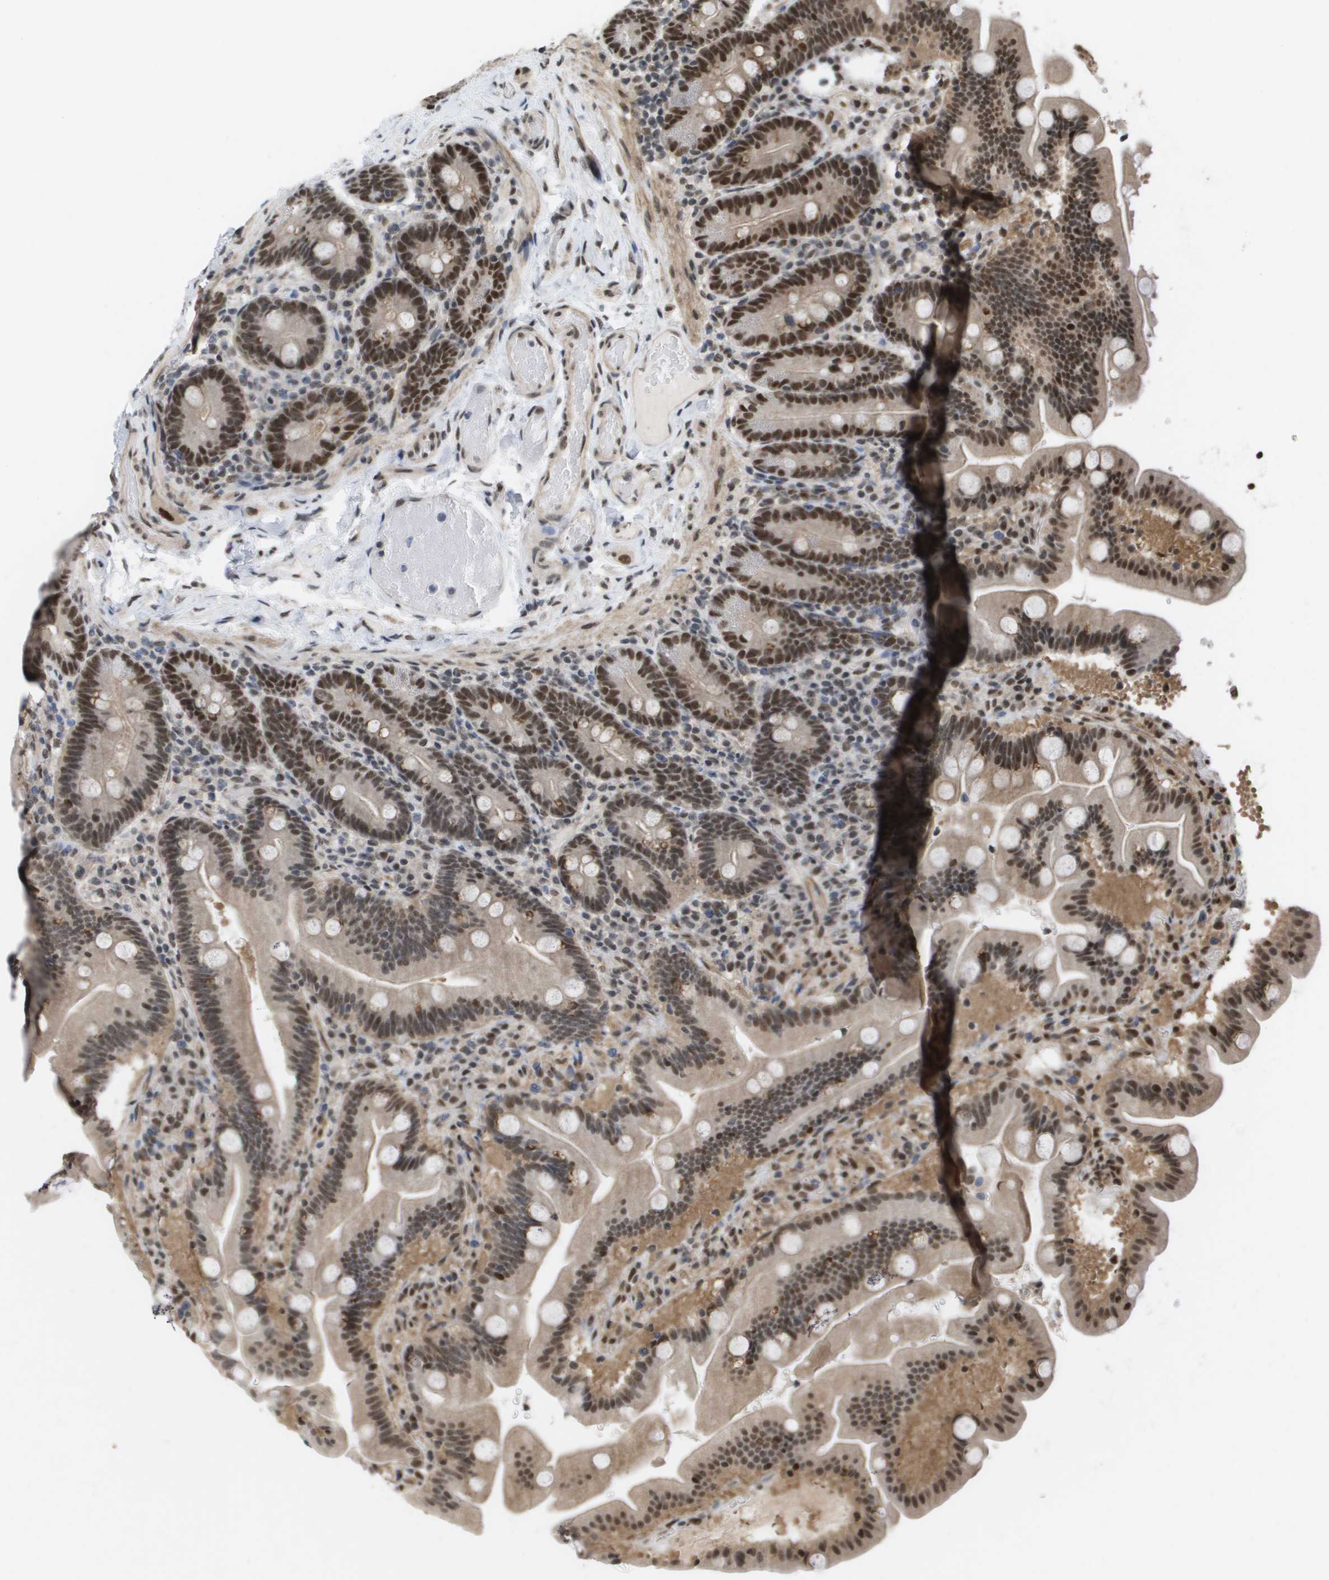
{"staining": {"intensity": "moderate", "quantity": ">75%", "location": "nuclear"}, "tissue": "duodenum", "cell_type": "Glandular cells", "image_type": "normal", "snomed": [{"axis": "morphology", "description": "Normal tissue, NOS"}, {"axis": "topography", "description": "Duodenum"}], "caption": "Immunohistochemical staining of unremarkable human duodenum shows moderate nuclear protein expression in about >75% of glandular cells.", "gene": "CDT1", "patient": {"sex": "male", "age": 54}}